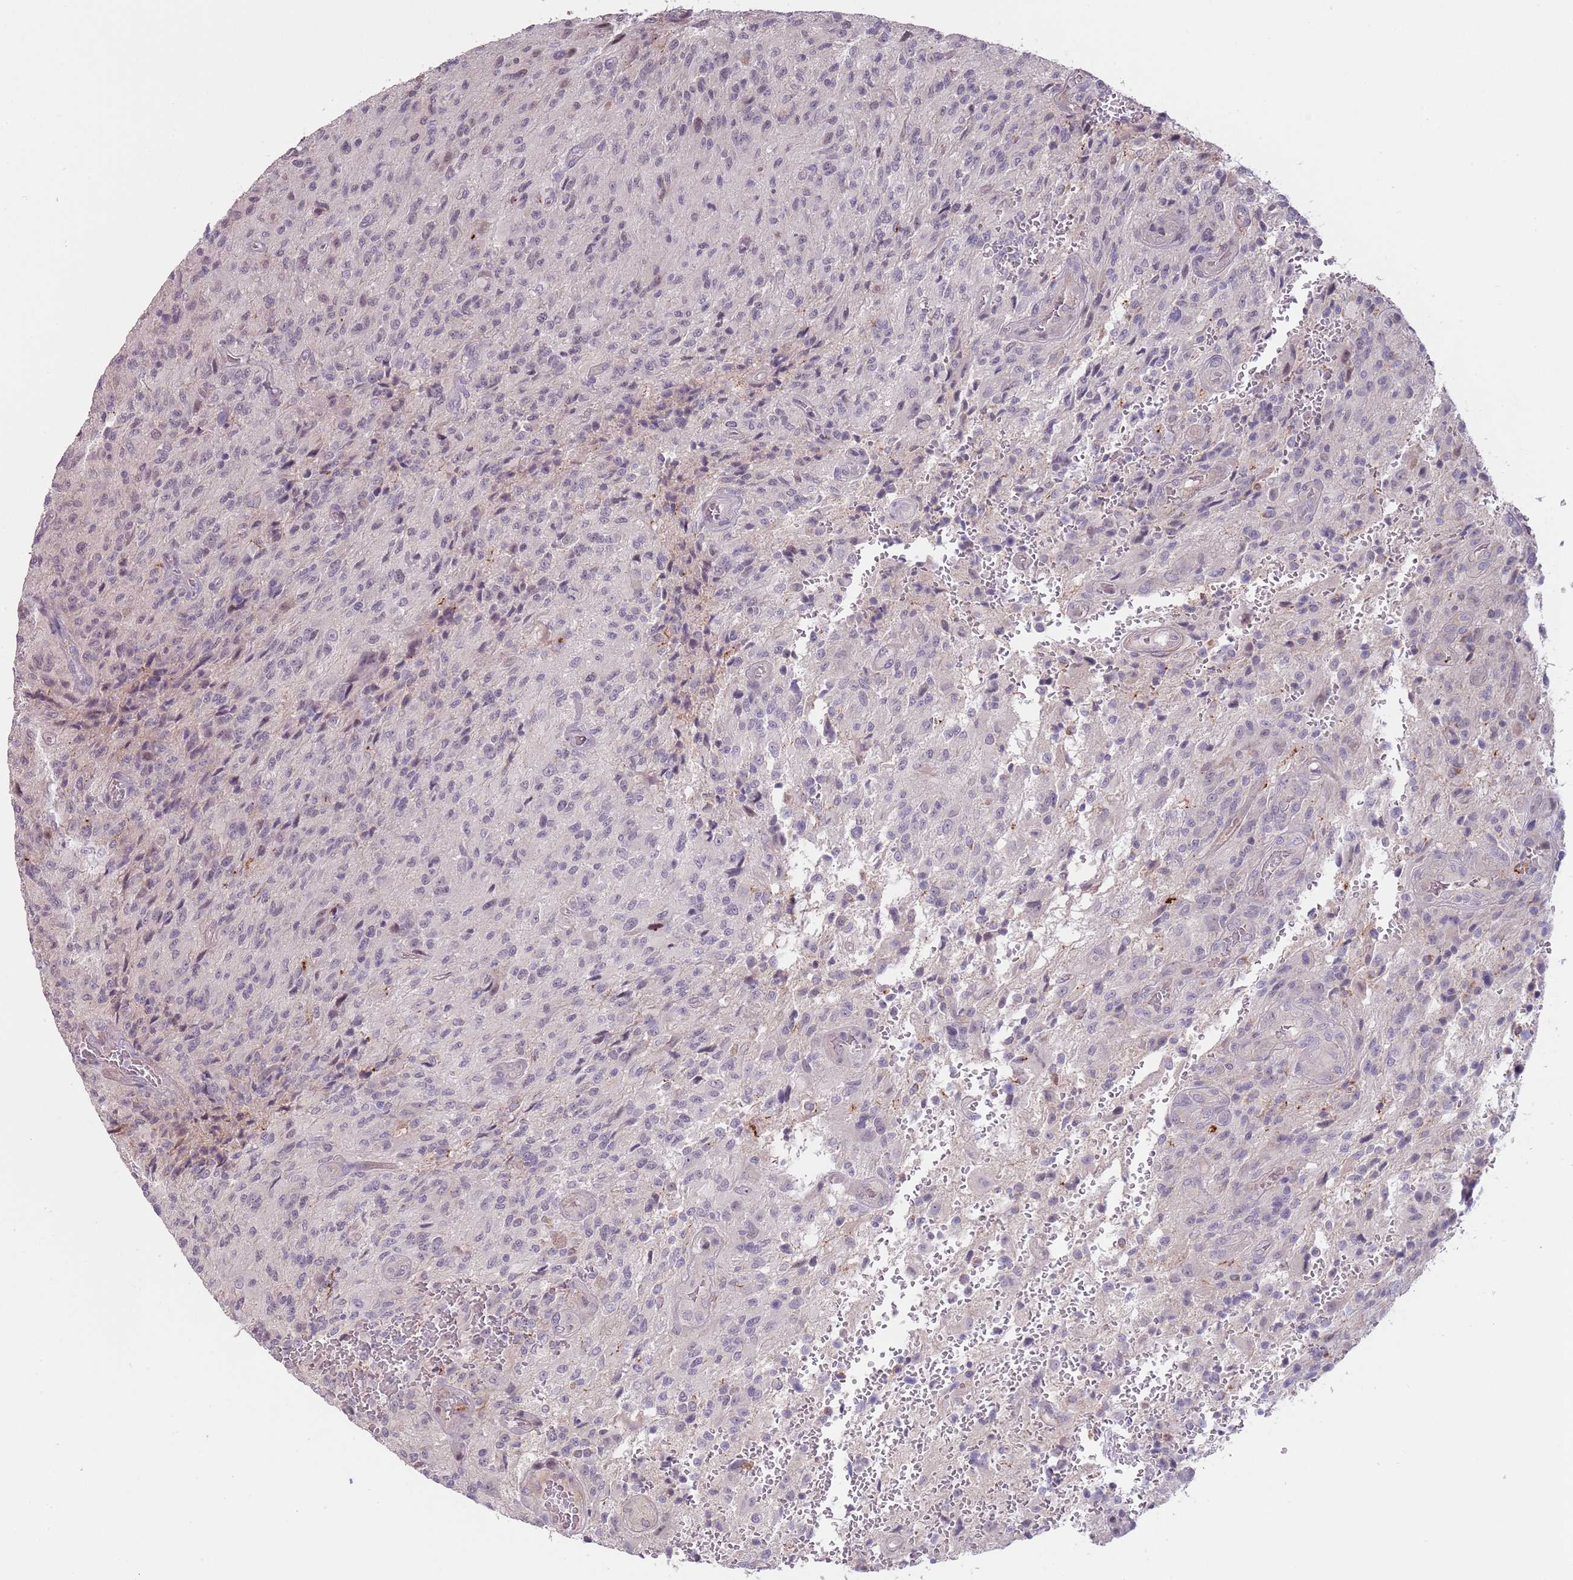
{"staining": {"intensity": "negative", "quantity": "none", "location": "none"}, "tissue": "glioma", "cell_type": "Tumor cells", "image_type": "cancer", "snomed": [{"axis": "morphology", "description": "Normal tissue, NOS"}, {"axis": "morphology", "description": "Glioma, malignant, High grade"}, {"axis": "topography", "description": "Cerebral cortex"}], "caption": "Immunohistochemistry (IHC) histopathology image of neoplastic tissue: human glioma stained with DAB (3,3'-diaminobenzidine) demonstrates no significant protein staining in tumor cells. (DAB (3,3'-diaminobenzidine) IHC, high magnification).", "gene": "LDHD", "patient": {"sex": "male", "age": 56}}